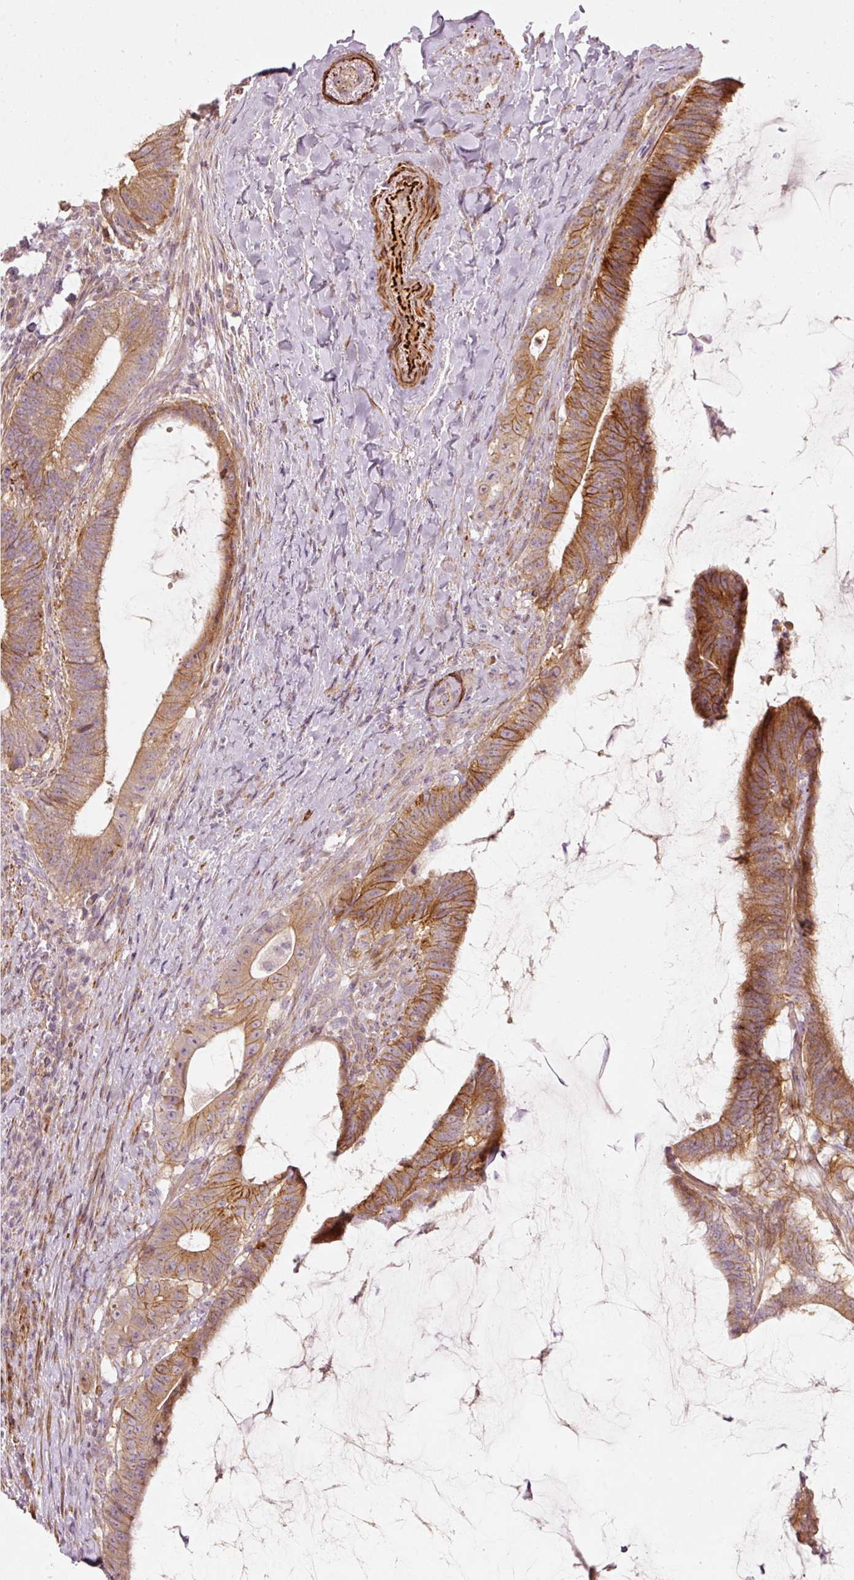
{"staining": {"intensity": "moderate", "quantity": ">75%", "location": "cytoplasmic/membranous"}, "tissue": "colorectal cancer", "cell_type": "Tumor cells", "image_type": "cancer", "snomed": [{"axis": "morphology", "description": "Adenocarcinoma, NOS"}, {"axis": "topography", "description": "Colon"}], "caption": "Adenocarcinoma (colorectal) tissue shows moderate cytoplasmic/membranous expression in about >75% of tumor cells (DAB (3,3'-diaminobenzidine) IHC with brightfield microscopy, high magnification).", "gene": "KCNQ1", "patient": {"sex": "female", "age": 43}}